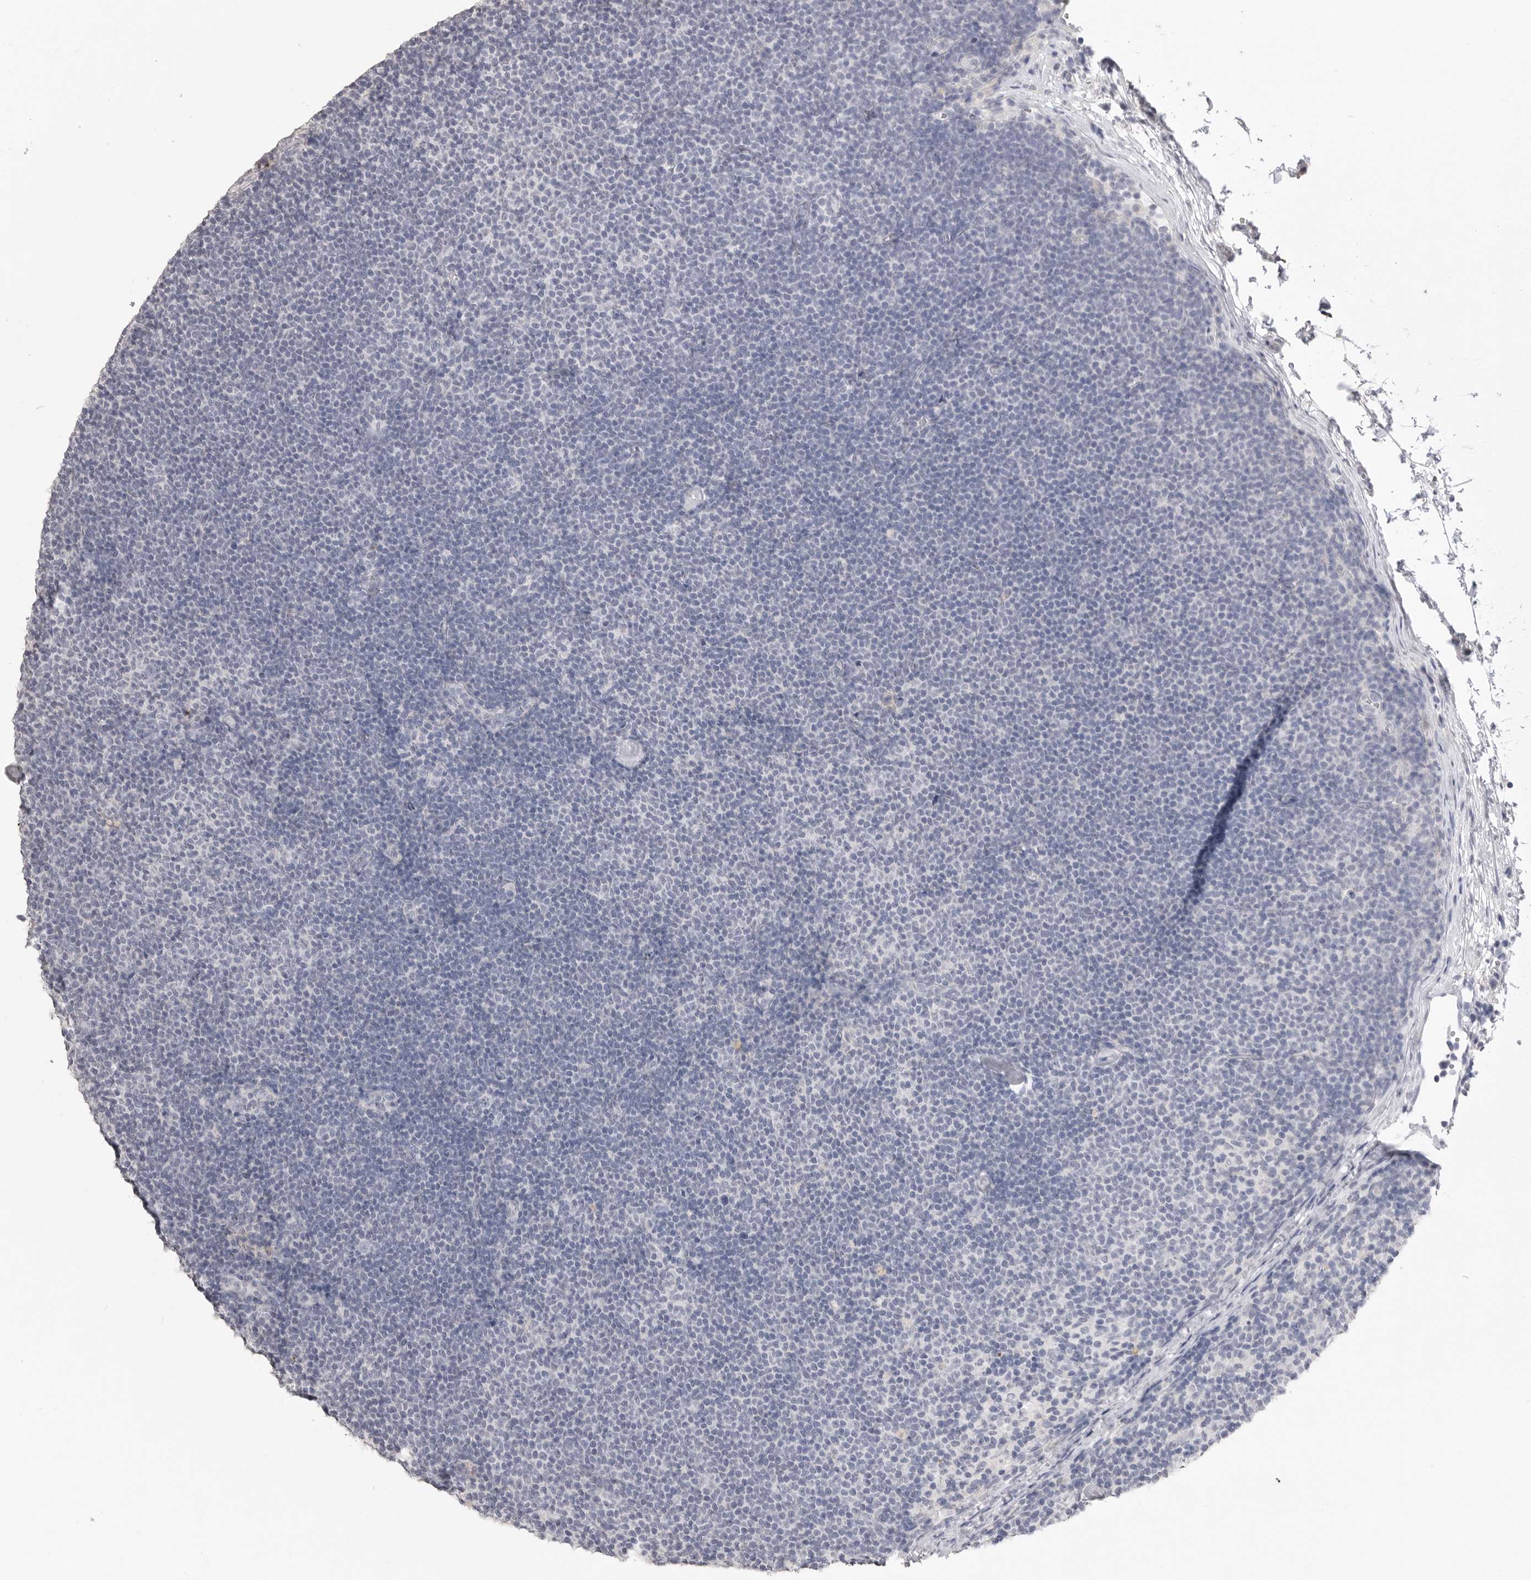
{"staining": {"intensity": "negative", "quantity": "none", "location": "none"}, "tissue": "lymphoma", "cell_type": "Tumor cells", "image_type": "cancer", "snomed": [{"axis": "morphology", "description": "Malignant lymphoma, non-Hodgkin's type, Low grade"}, {"axis": "topography", "description": "Lymph node"}], "caption": "Immunohistochemistry micrograph of human low-grade malignant lymphoma, non-Hodgkin's type stained for a protein (brown), which shows no expression in tumor cells.", "gene": "ICAM5", "patient": {"sex": "female", "age": 53}}